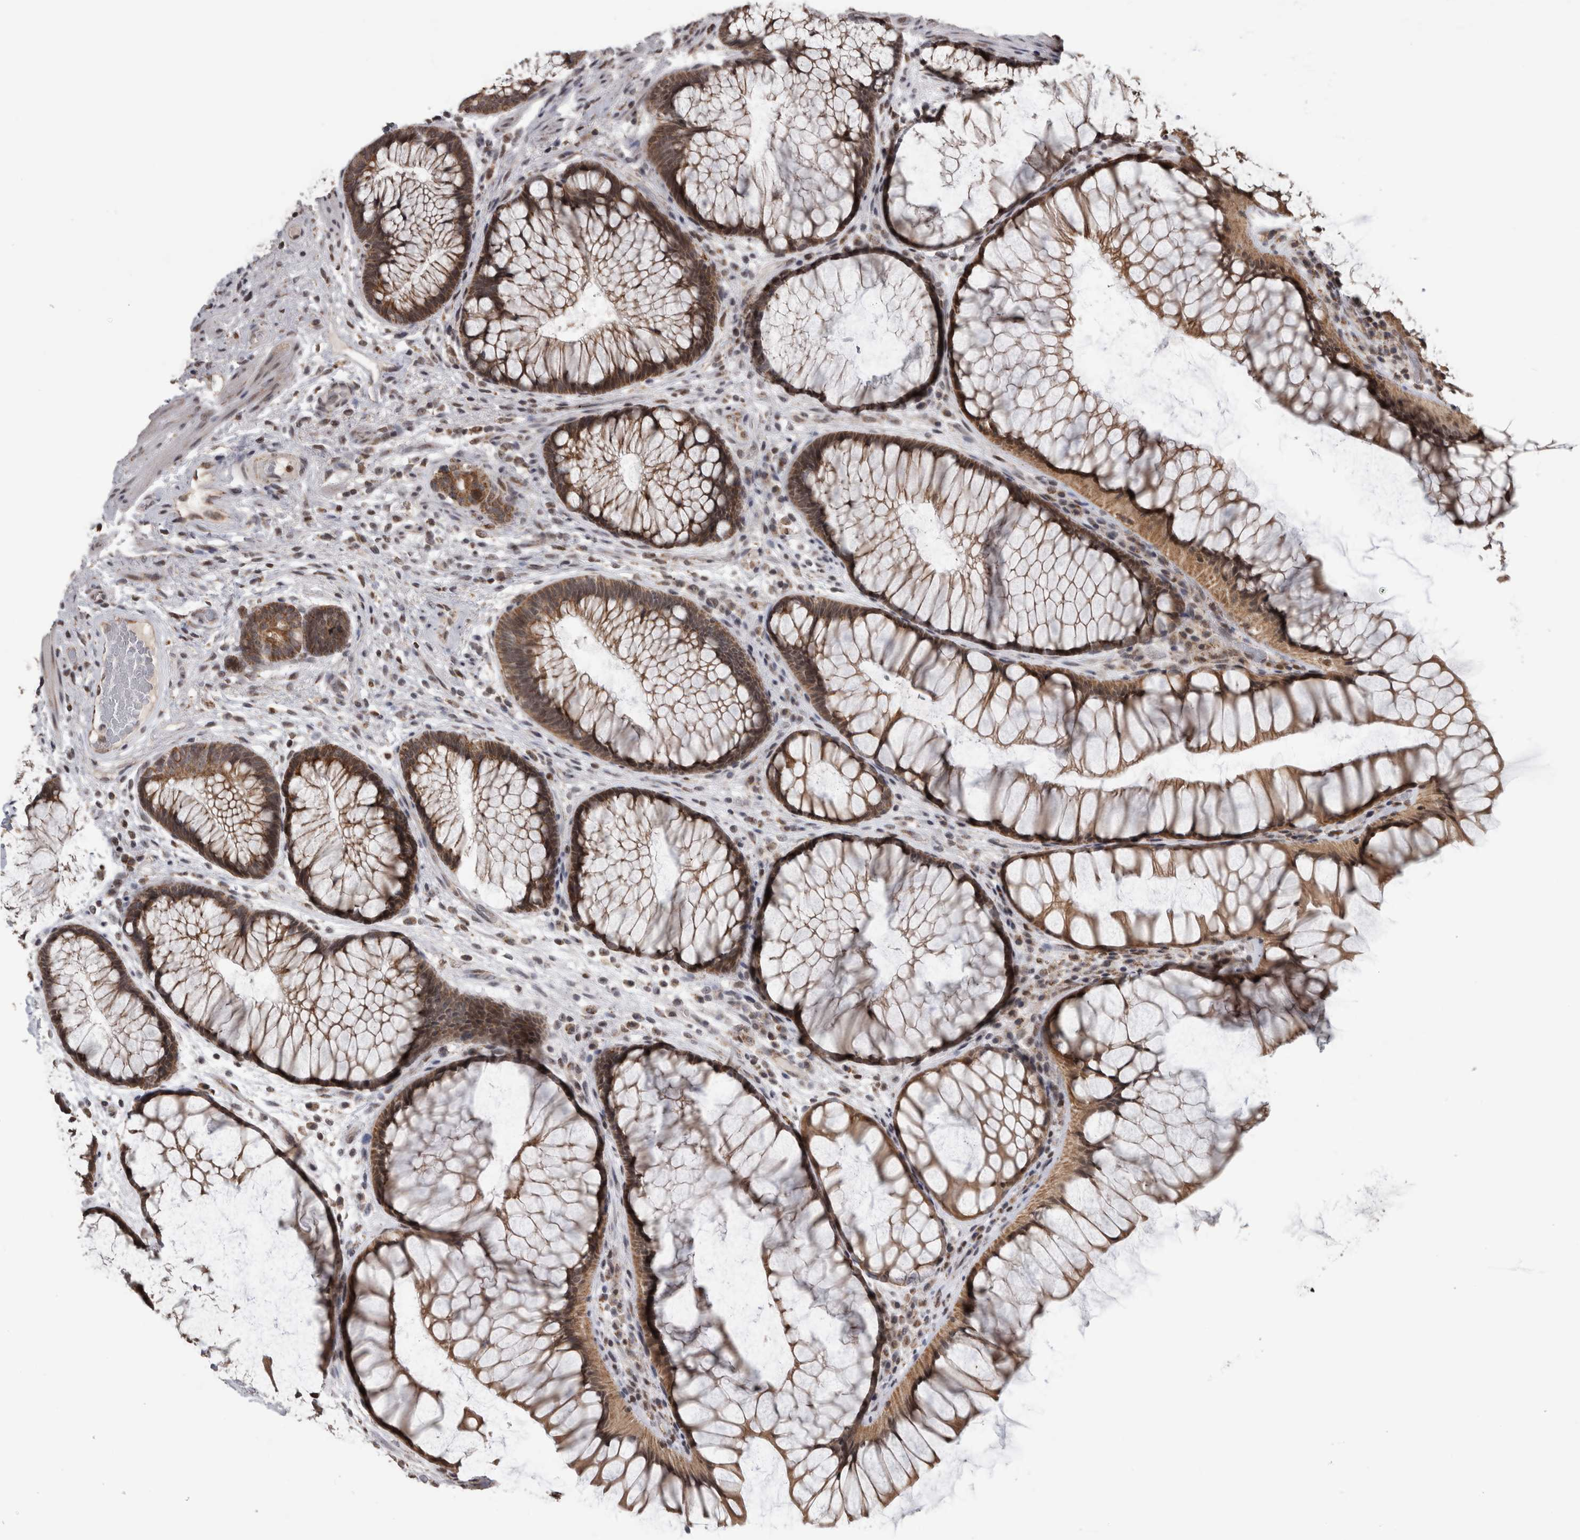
{"staining": {"intensity": "strong", "quantity": ">75%", "location": "cytoplasmic/membranous"}, "tissue": "rectum", "cell_type": "Glandular cells", "image_type": "normal", "snomed": [{"axis": "morphology", "description": "Normal tissue, NOS"}, {"axis": "topography", "description": "Rectum"}], "caption": "DAB (3,3'-diaminobenzidine) immunohistochemical staining of normal rectum displays strong cytoplasmic/membranous protein staining in about >75% of glandular cells.", "gene": "OR2K2", "patient": {"sex": "male", "age": 51}}